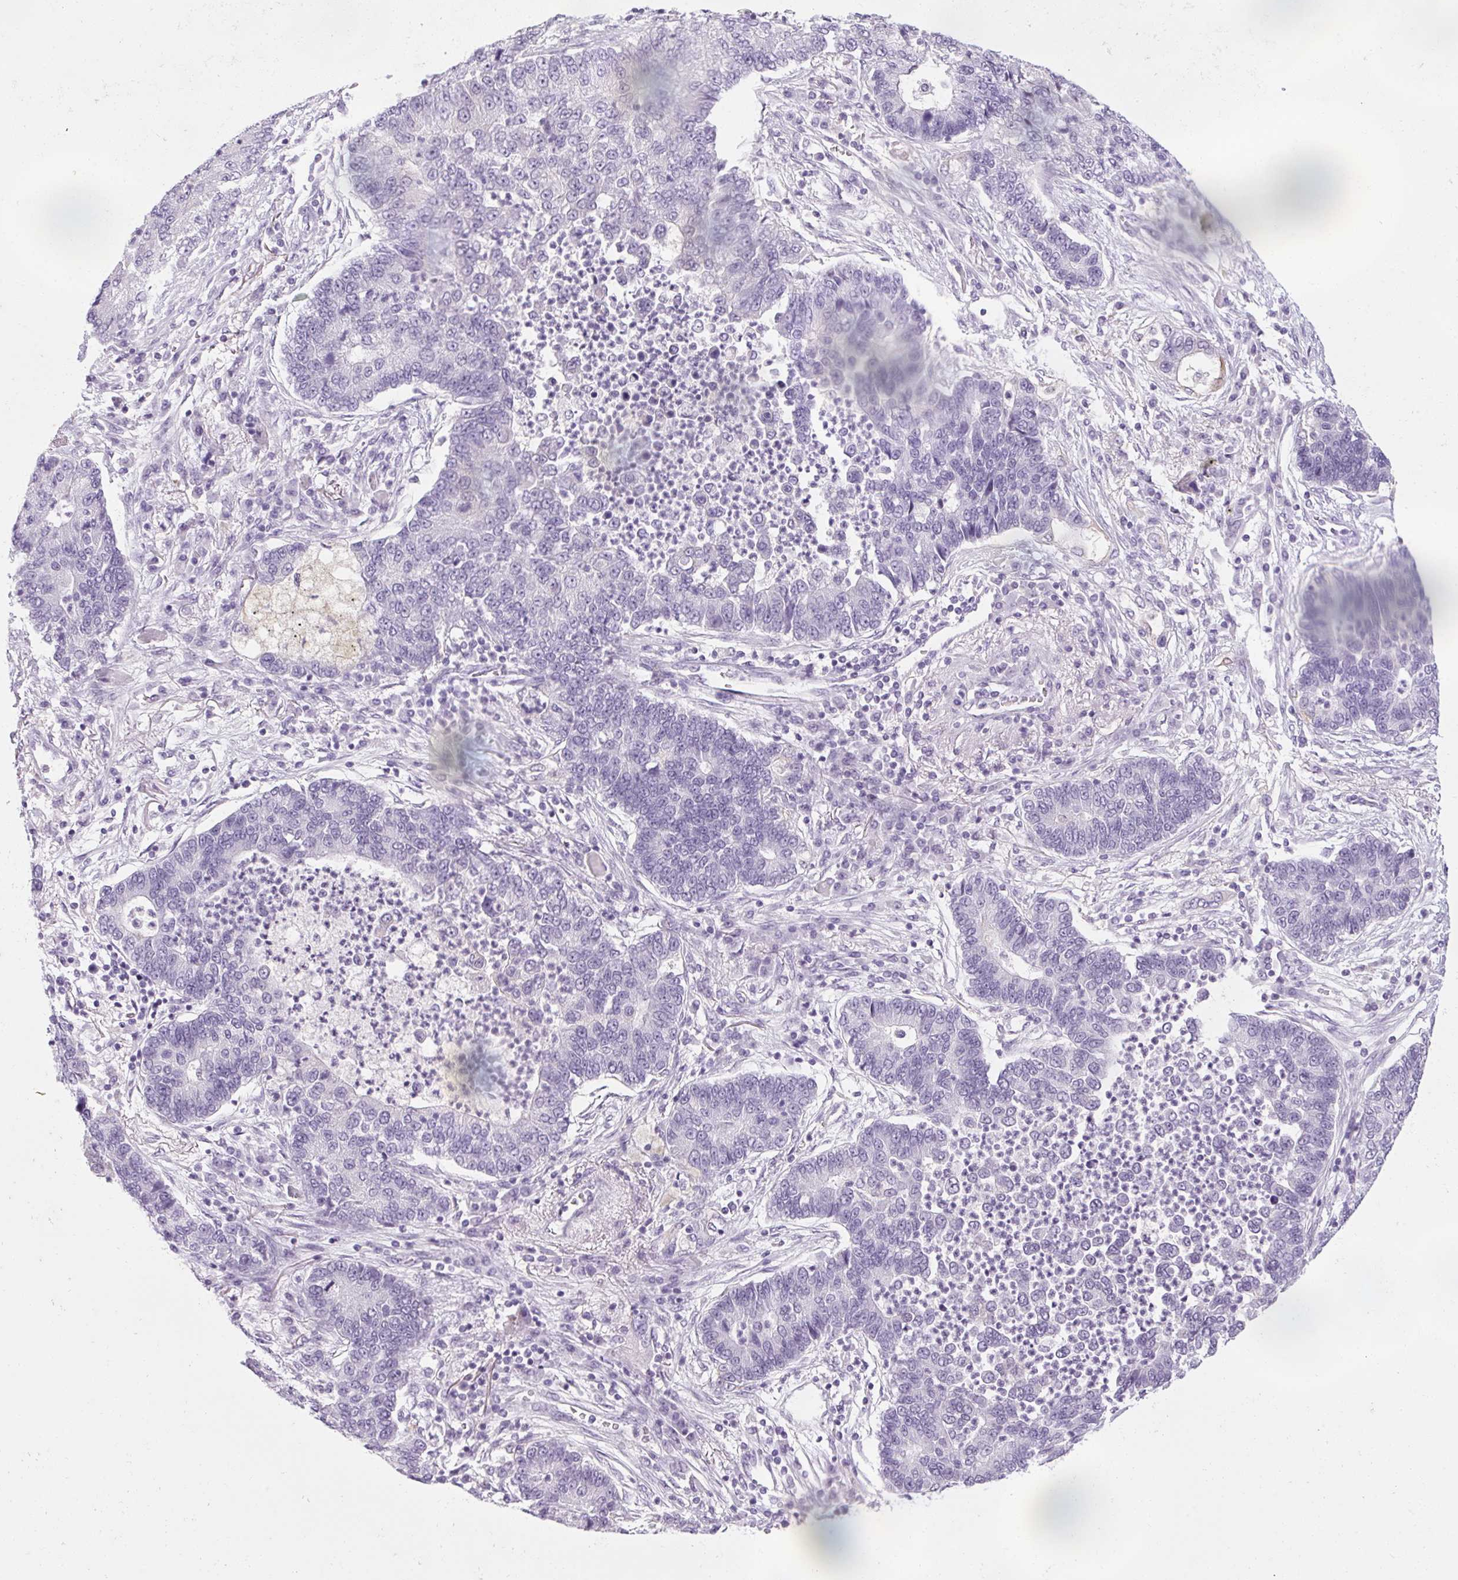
{"staining": {"intensity": "negative", "quantity": "none", "location": "none"}, "tissue": "lung cancer", "cell_type": "Tumor cells", "image_type": "cancer", "snomed": [{"axis": "morphology", "description": "Adenocarcinoma, NOS"}, {"axis": "topography", "description": "Lung"}], "caption": "This photomicrograph is of lung cancer (adenocarcinoma) stained with immunohistochemistry to label a protein in brown with the nuclei are counter-stained blue. There is no staining in tumor cells. (DAB IHC with hematoxylin counter stain).", "gene": "RPTN", "patient": {"sex": "female", "age": 57}}